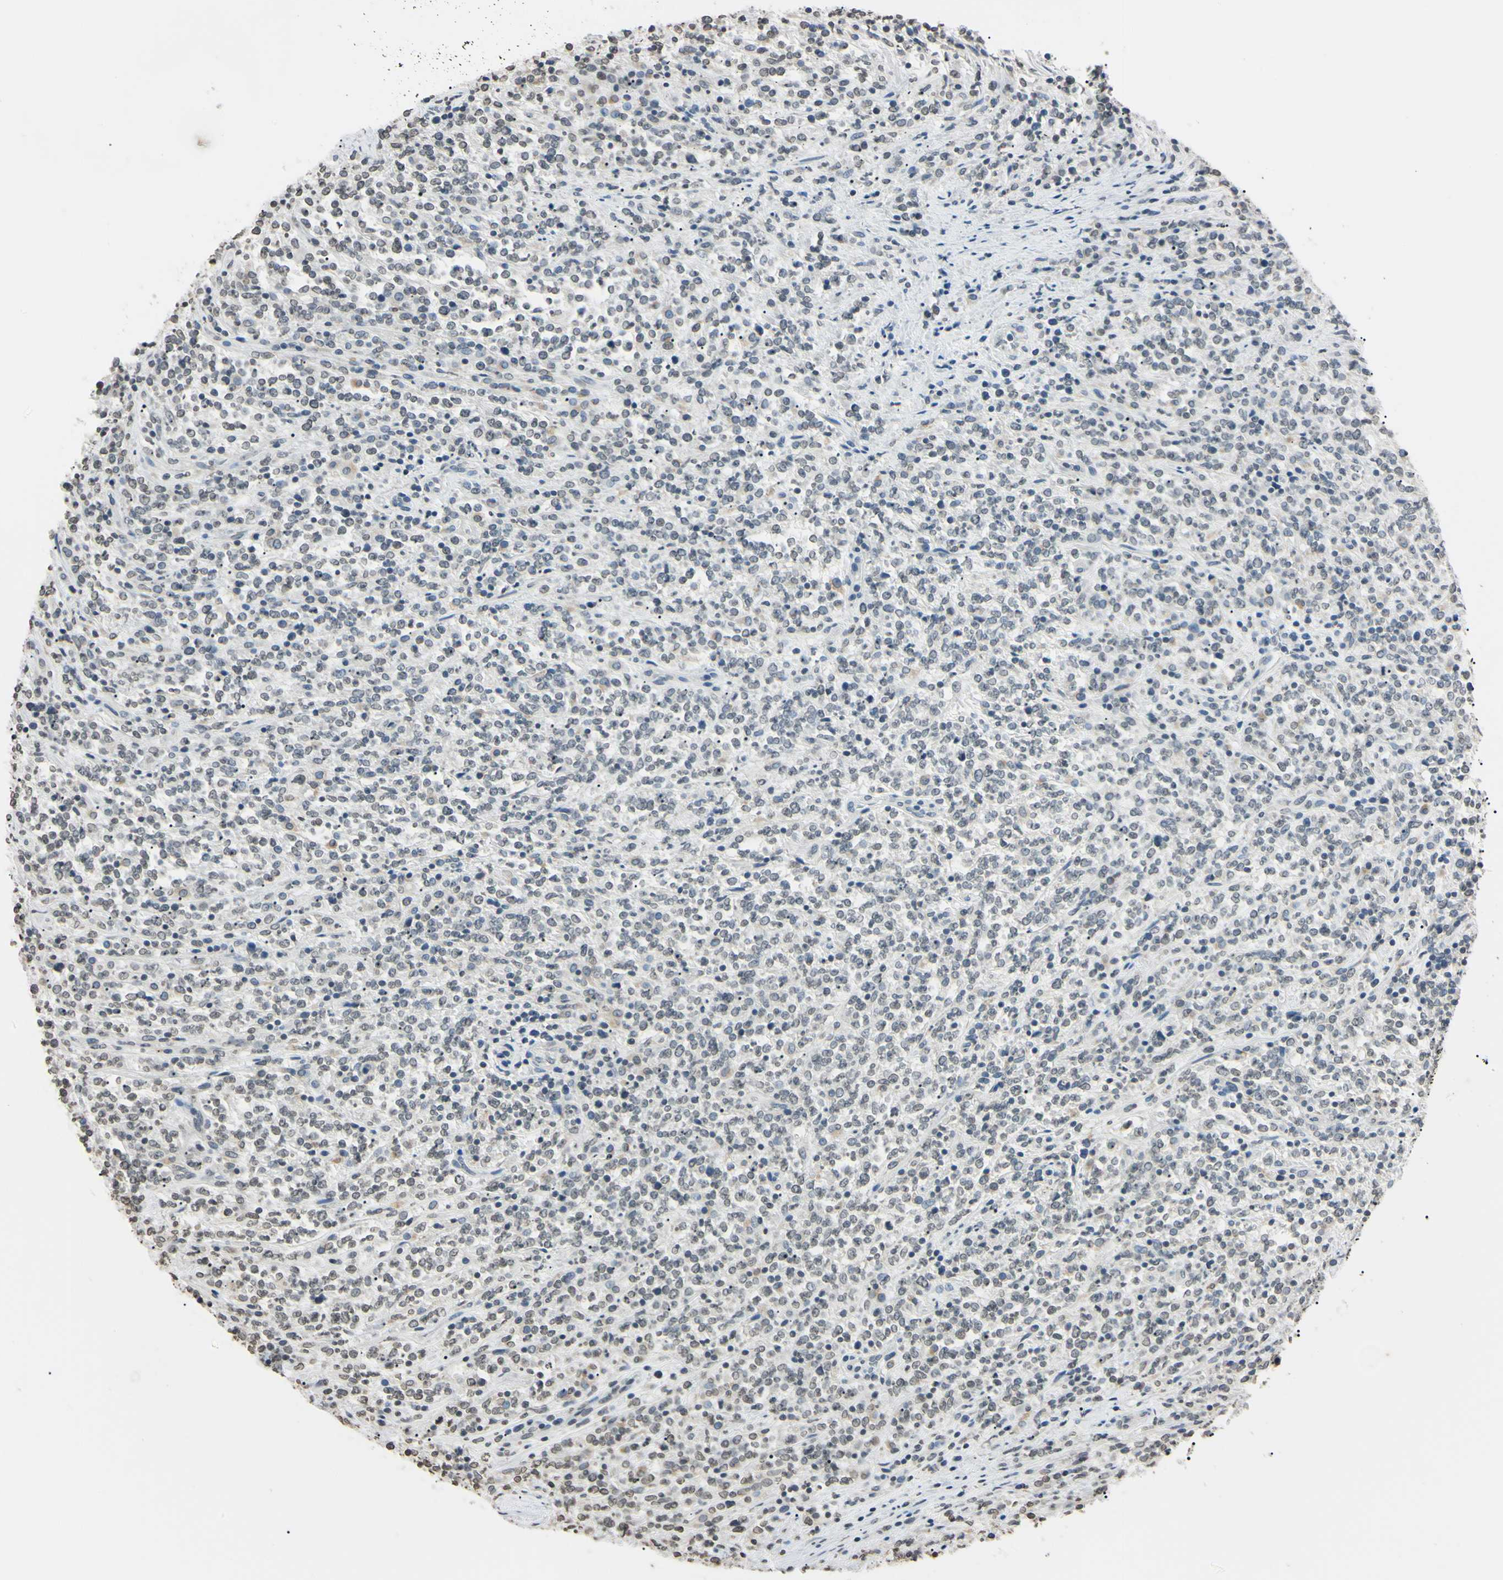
{"staining": {"intensity": "weak", "quantity": "25%-75%", "location": "nuclear"}, "tissue": "lymphoma", "cell_type": "Tumor cells", "image_type": "cancer", "snomed": [{"axis": "morphology", "description": "Malignant lymphoma, non-Hodgkin's type, High grade"}, {"axis": "topography", "description": "Soft tissue"}], "caption": "Brown immunohistochemical staining in malignant lymphoma, non-Hodgkin's type (high-grade) exhibits weak nuclear expression in approximately 25%-75% of tumor cells.", "gene": "CDC45", "patient": {"sex": "male", "age": 18}}